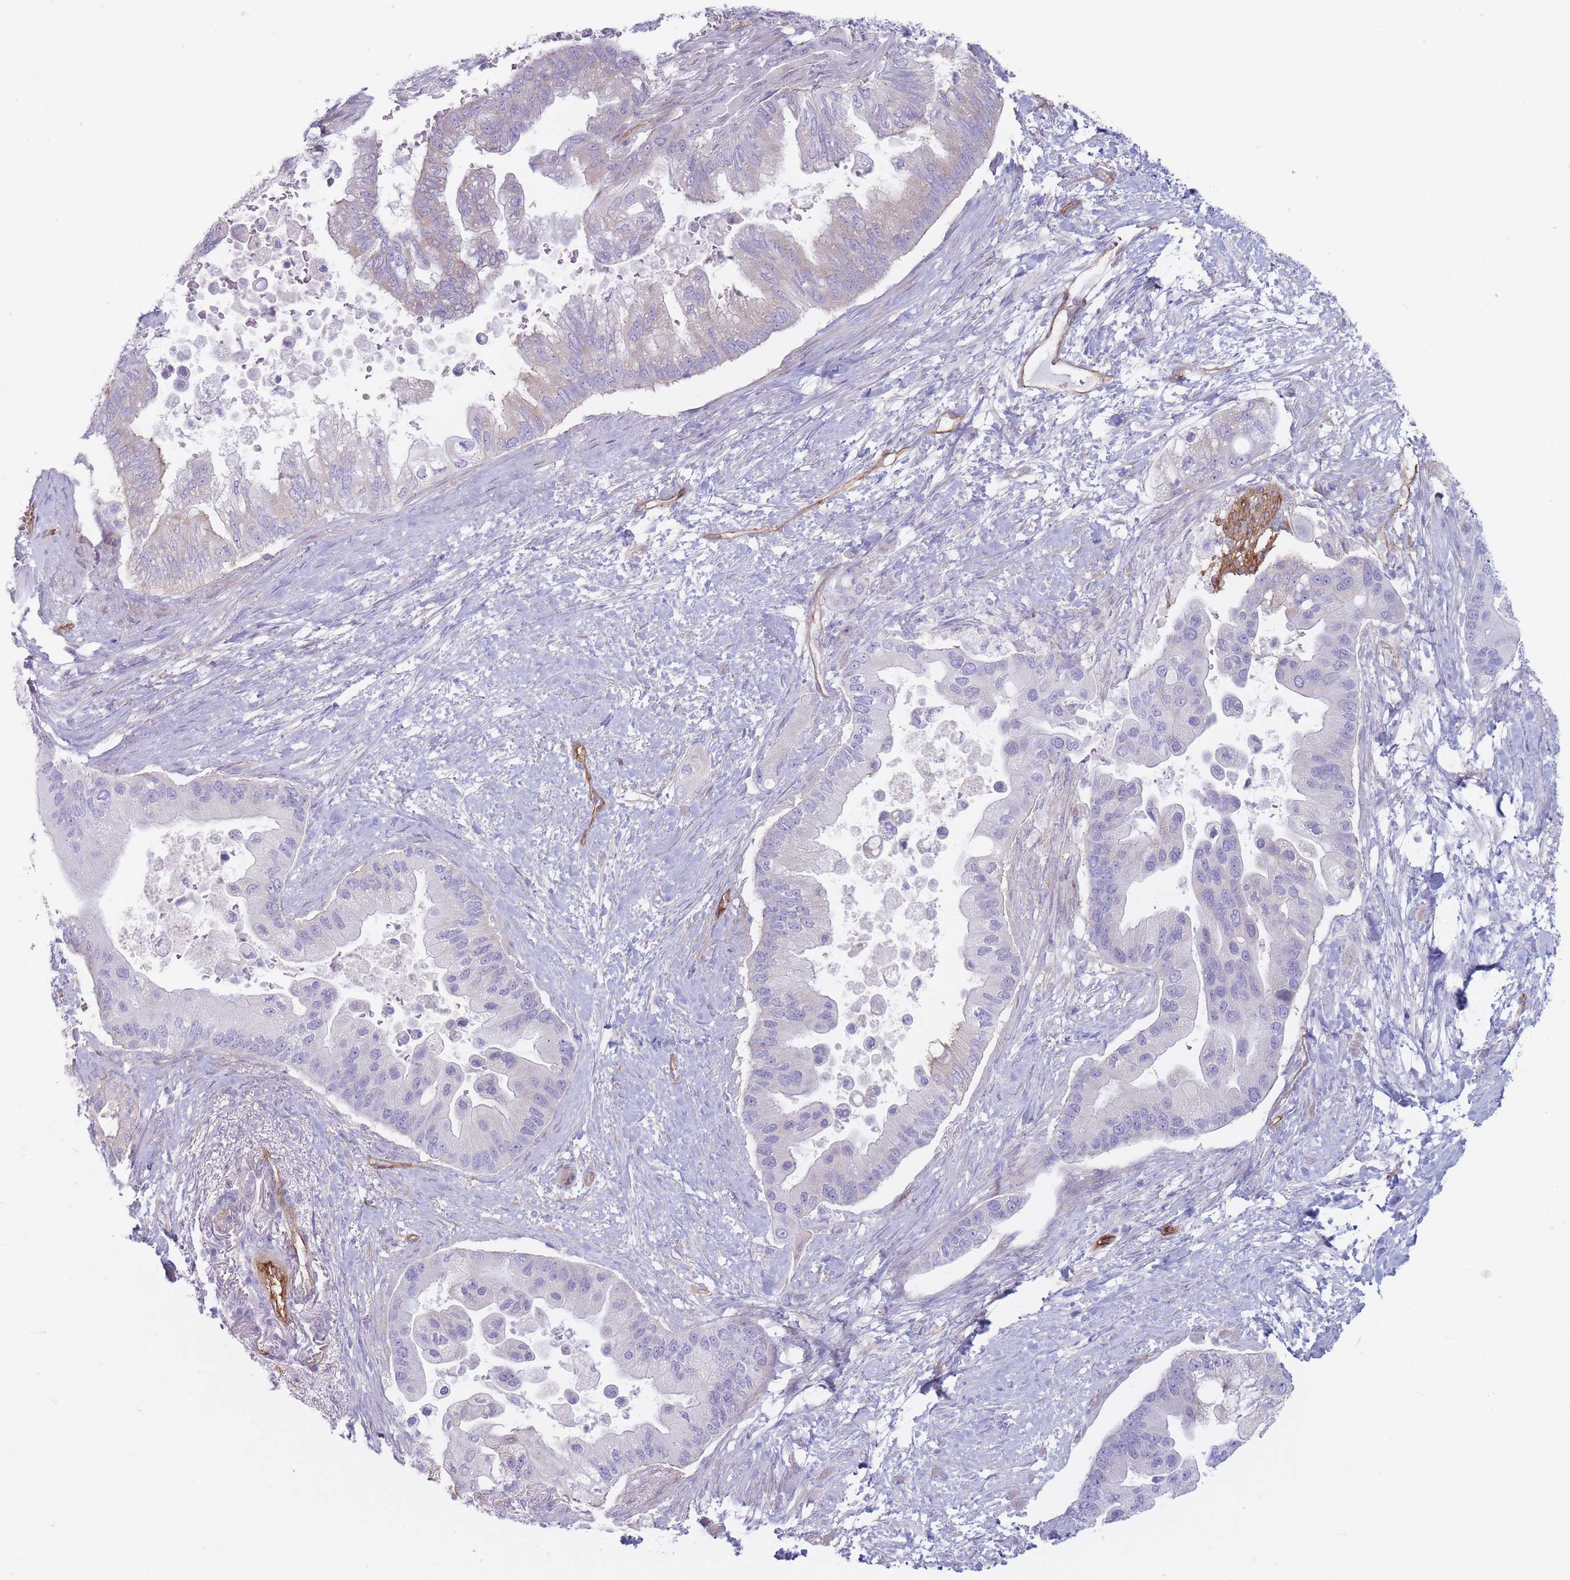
{"staining": {"intensity": "negative", "quantity": "none", "location": "none"}, "tissue": "pancreatic cancer", "cell_type": "Tumor cells", "image_type": "cancer", "snomed": [{"axis": "morphology", "description": "Adenocarcinoma, NOS"}, {"axis": "topography", "description": "Pancreas"}], "caption": "Pancreatic cancer (adenocarcinoma) was stained to show a protein in brown. There is no significant expression in tumor cells. The staining is performed using DAB brown chromogen with nuclei counter-stained in using hematoxylin.", "gene": "PLPP1", "patient": {"sex": "male", "age": 57}}